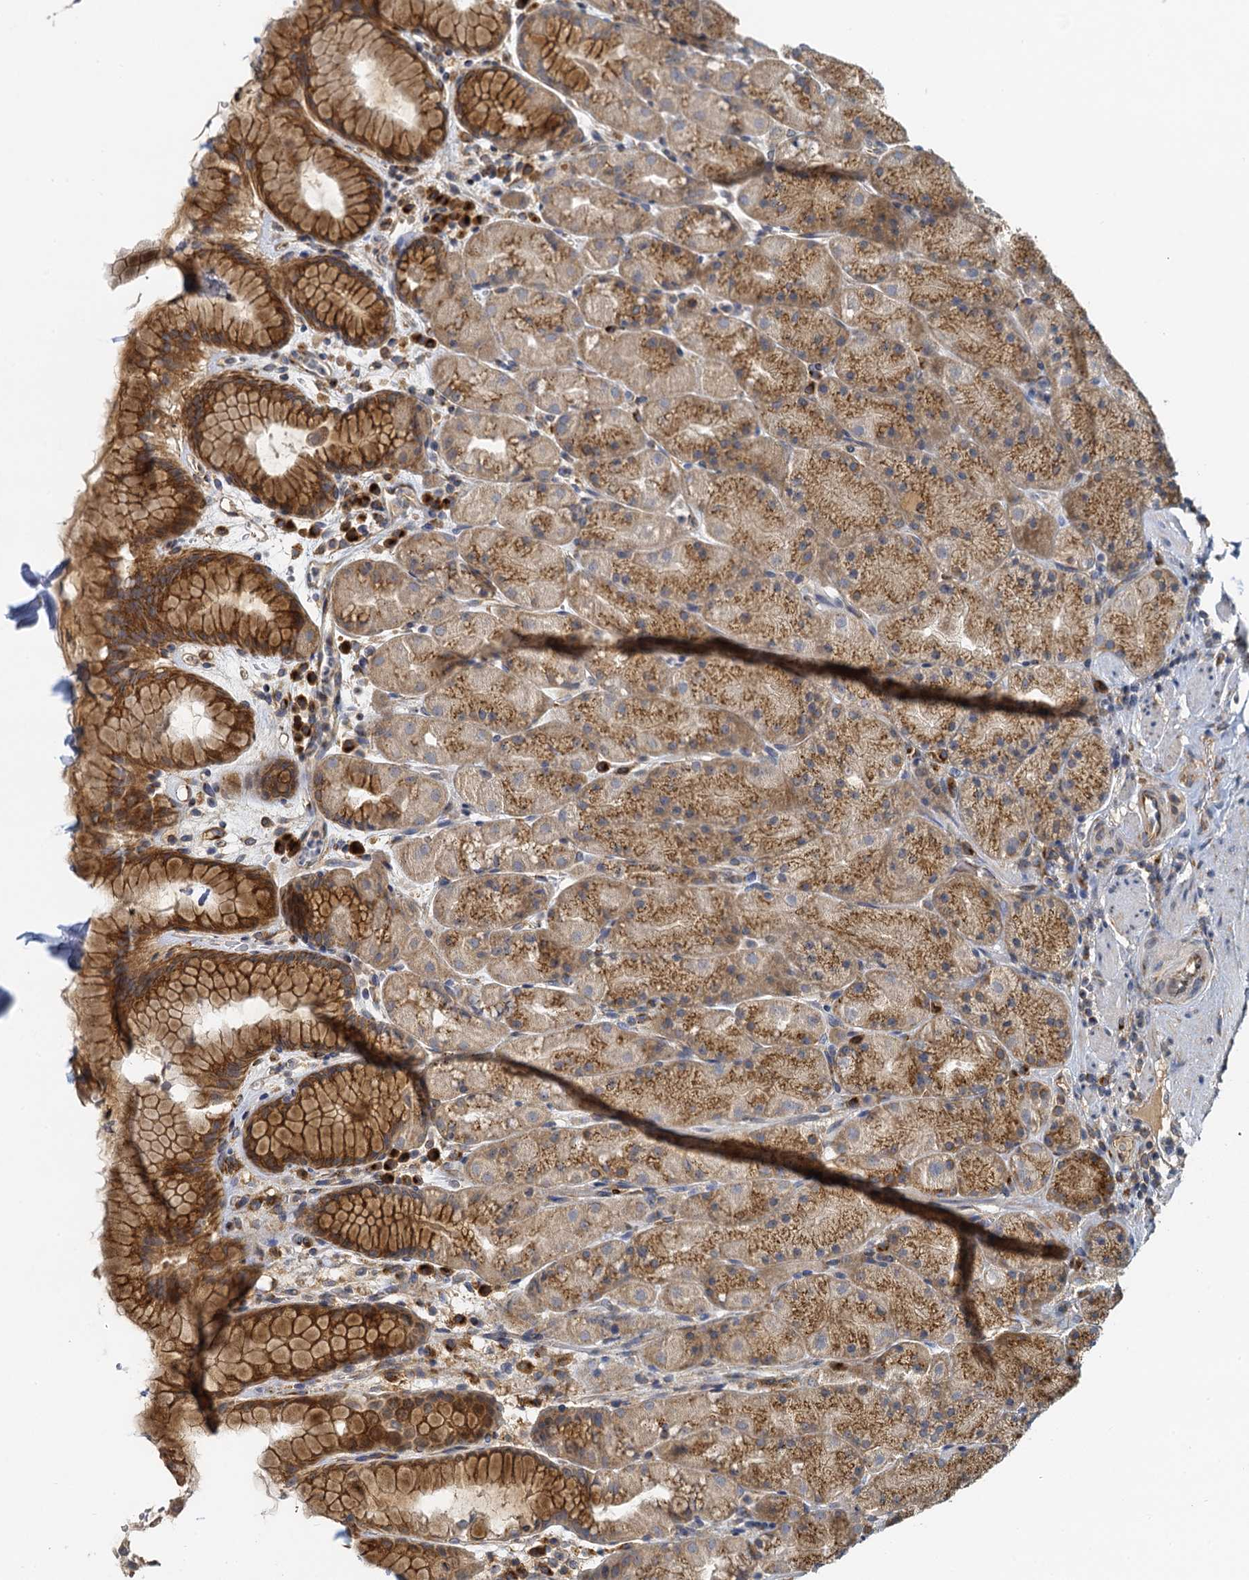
{"staining": {"intensity": "strong", "quantity": ">75%", "location": "cytoplasmic/membranous"}, "tissue": "stomach", "cell_type": "Glandular cells", "image_type": "normal", "snomed": [{"axis": "morphology", "description": "Normal tissue, NOS"}, {"axis": "topography", "description": "Stomach, upper"}, {"axis": "topography", "description": "Stomach, lower"}], "caption": "Normal stomach reveals strong cytoplasmic/membranous staining in about >75% of glandular cells, visualized by immunohistochemistry. (brown staining indicates protein expression, while blue staining denotes nuclei).", "gene": "NKAPD1", "patient": {"sex": "male", "age": 67}}